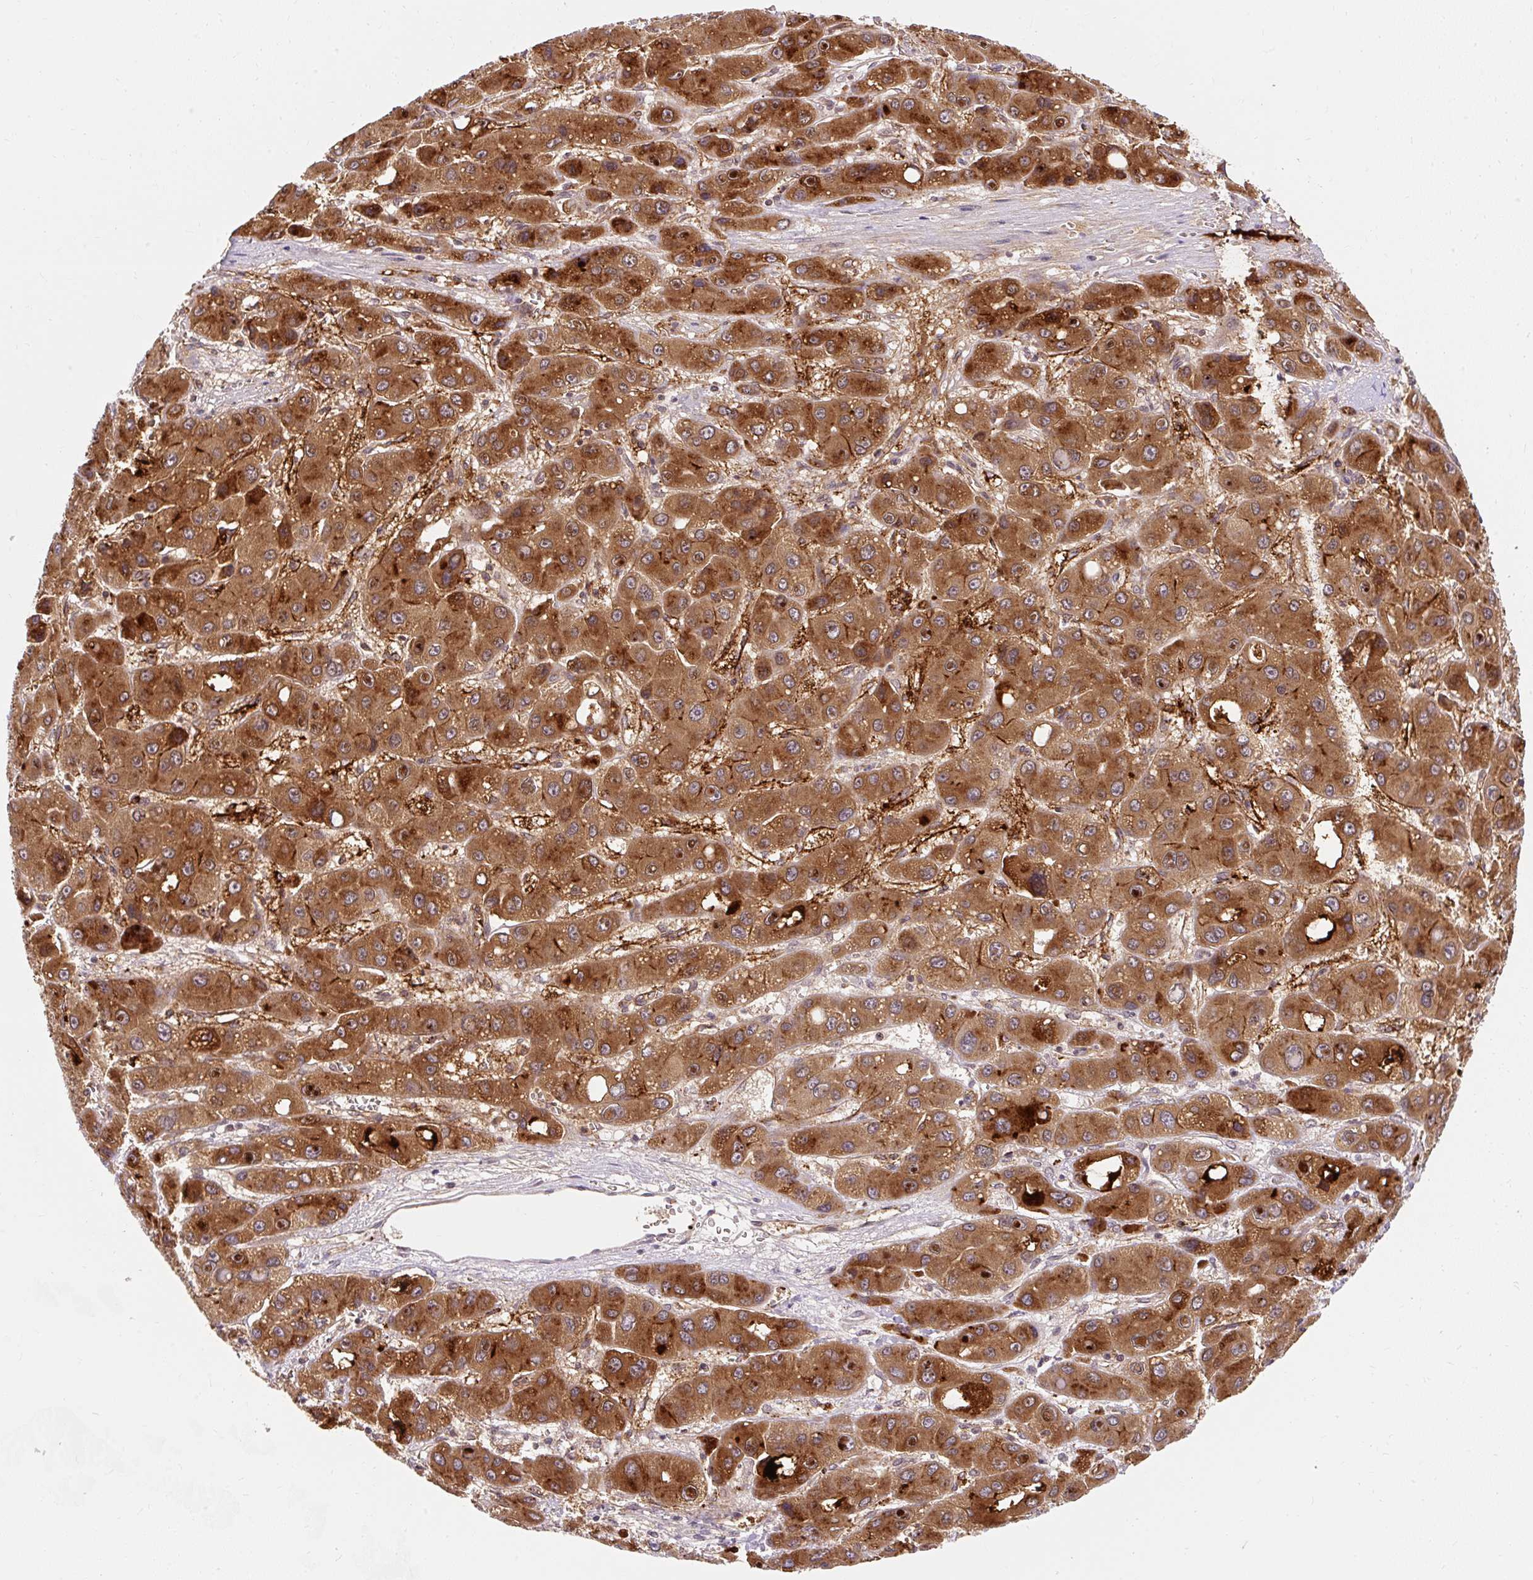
{"staining": {"intensity": "strong", "quantity": ">75%", "location": "cytoplasmic/membranous"}, "tissue": "liver cancer", "cell_type": "Tumor cells", "image_type": "cancer", "snomed": [{"axis": "morphology", "description": "Carcinoma, Hepatocellular, NOS"}, {"axis": "topography", "description": "Liver"}], "caption": "Strong cytoplasmic/membranous expression is appreciated in approximately >75% of tumor cells in hepatocellular carcinoma (liver).", "gene": "APOC4-APOC2", "patient": {"sex": "male", "age": 55}}